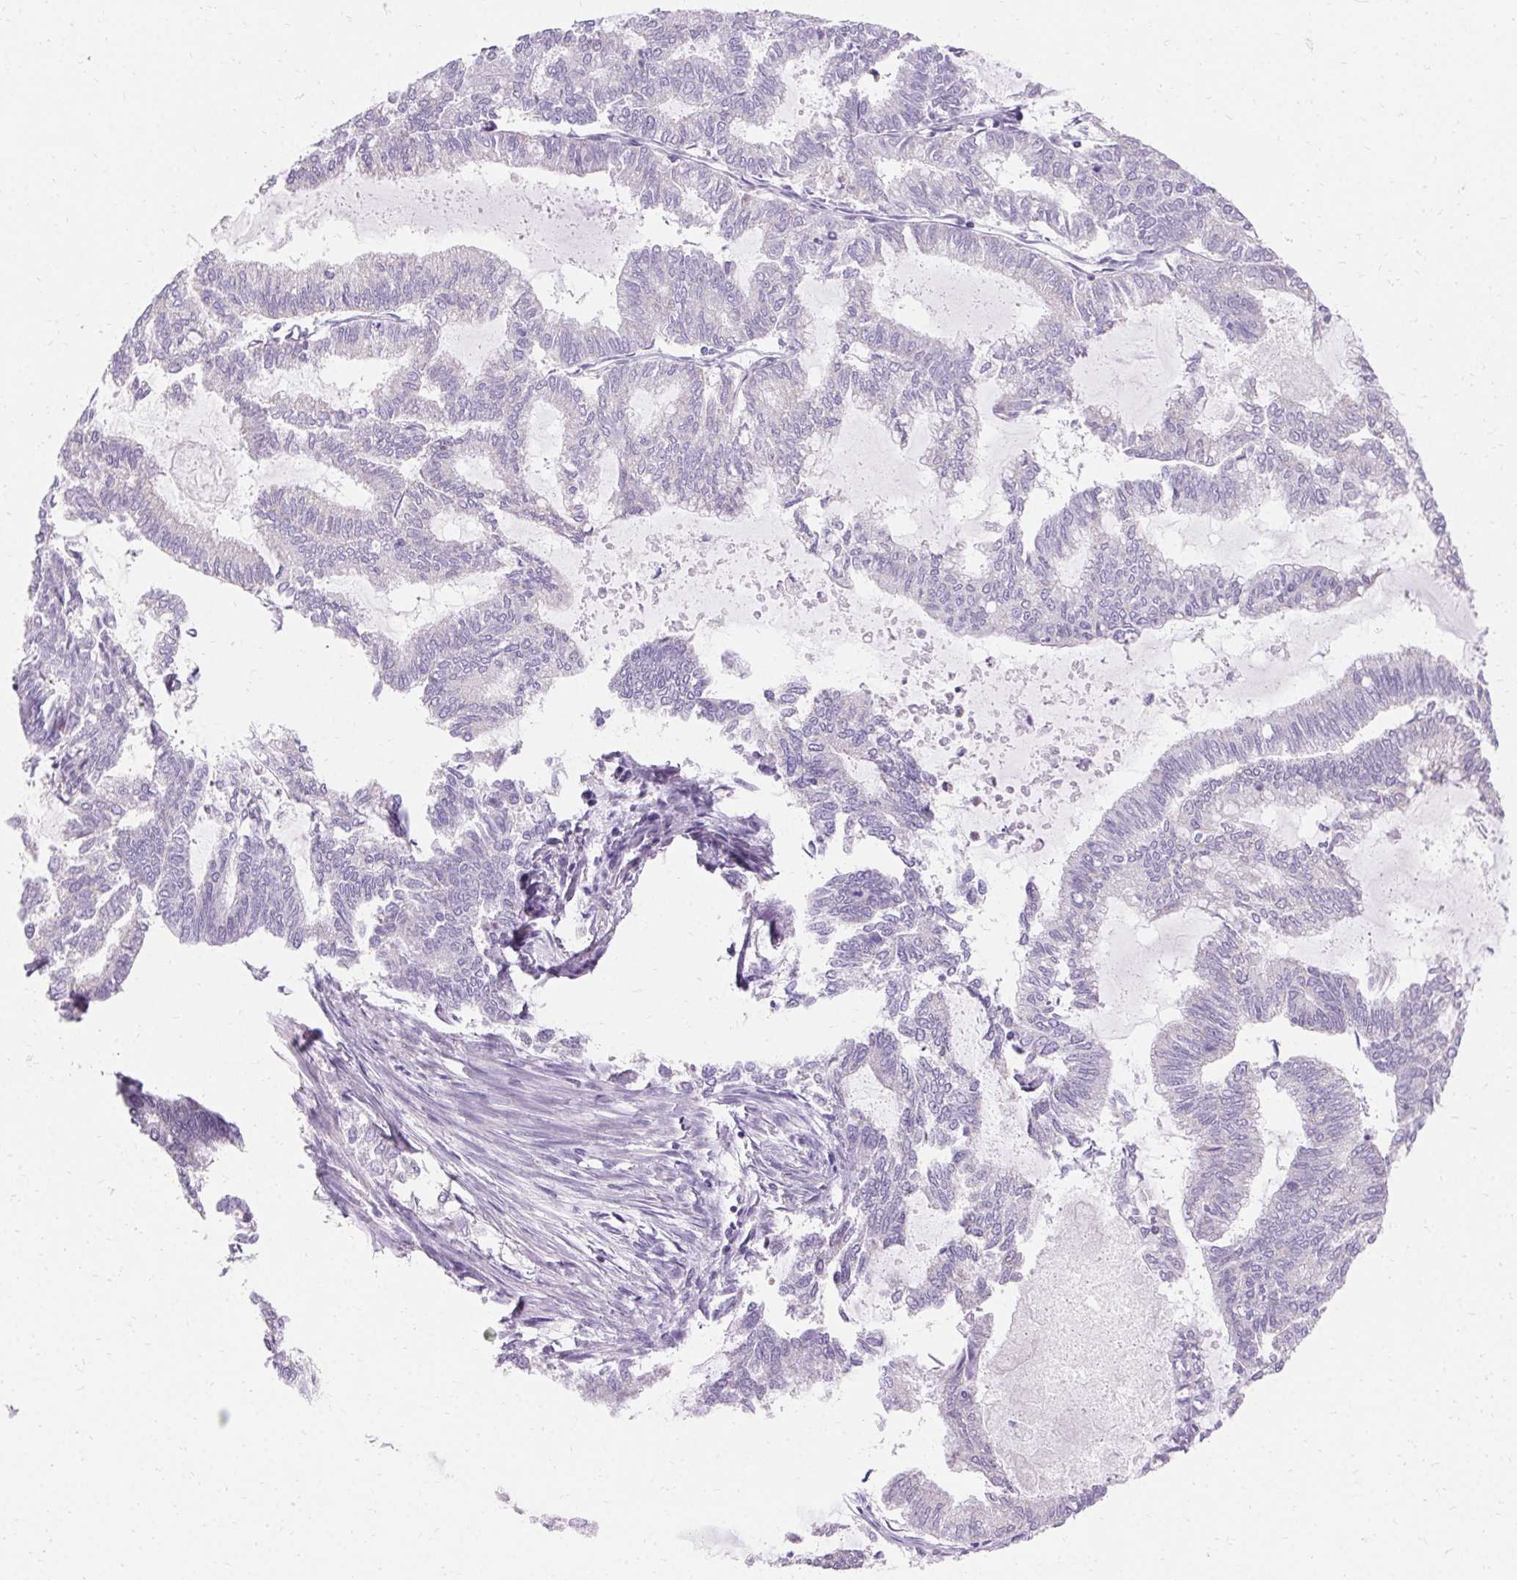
{"staining": {"intensity": "negative", "quantity": "none", "location": "none"}, "tissue": "endometrial cancer", "cell_type": "Tumor cells", "image_type": "cancer", "snomed": [{"axis": "morphology", "description": "Adenocarcinoma, NOS"}, {"axis": "topography", "description": "Endometrium"}], "caption": "Immunohistochemistry (IHC) photomicrograph of neoplastic tissue: adenocarcinoma (endometrial) stained with DAB (3,3'-diaminobenzidine) exhibits no significant protein staining in tumor cells.", "gene": "ASGR2", "patient": {"sex": "female", "age": 79}}